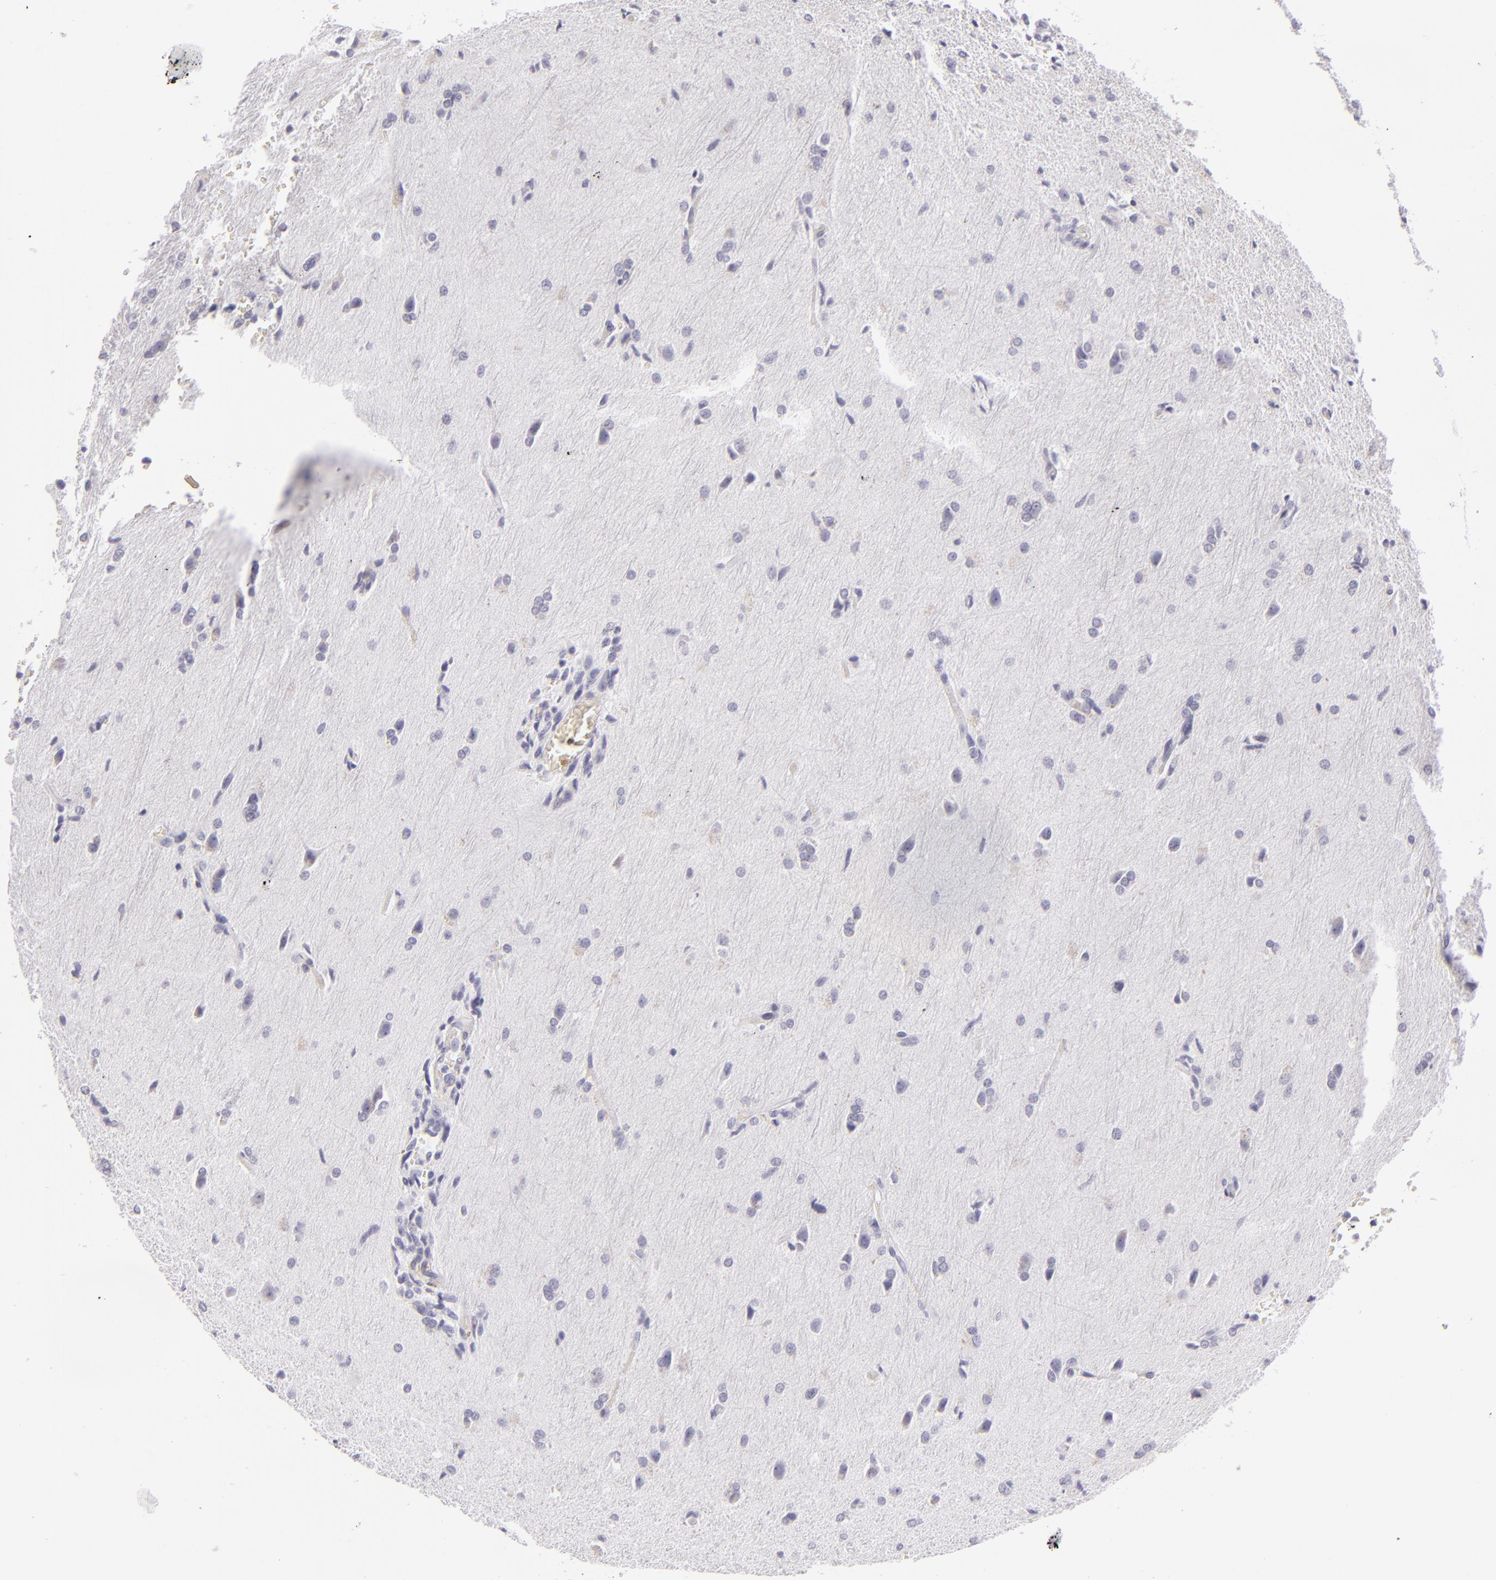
{"staining": {"intensity": "negative", "quantity": "none", "location": "none"}, "tissue": "glioma", "cell_type": "Tumor cells", "image_type": "cancer", "snomed": [{"axis": "morphology", "description": "Glioma, malignant, High grade"}, {"axis": "topography", "description": "Brain"}], "caption": "The image shows no staining of tumor cells in glioma.", "gene": "F13A1", "patient": {"sex": "male", "age": 68}}